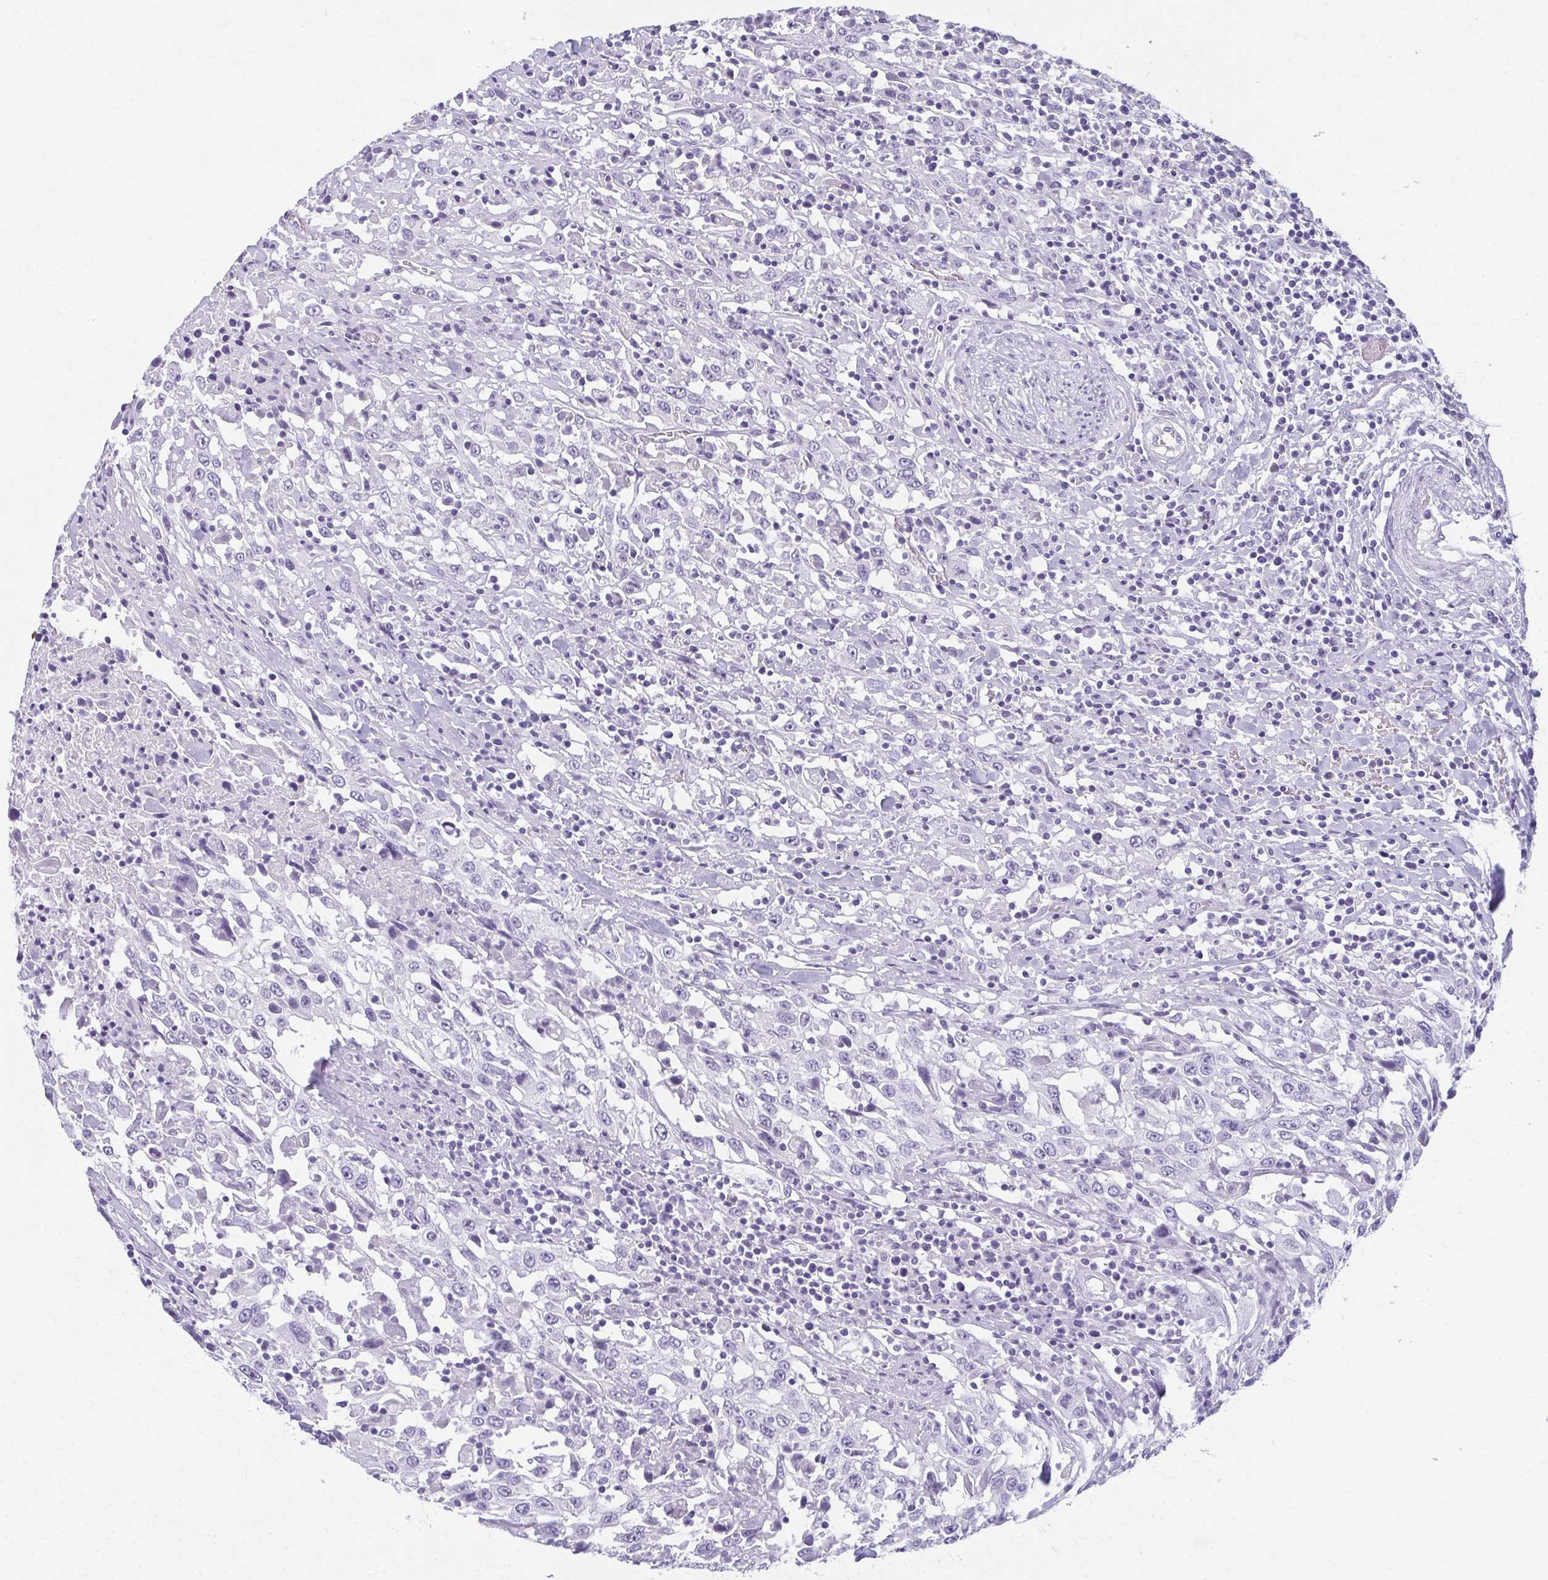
{"staining": {"intensity": "negative", "quantity": "none", "location": "none"}, "tissue": "urothelial cancer", "cell_type": "Tumor cells", "image_type": "cancer", "snomed": [{"axis": "morphology", "description": "Urothelial carcinoma, High grade"}, {"axis": "topography", "description": "Urinary bladder"}], "caption": "High power microscopy histopathology image of an immunohistochemistry (IHC) image of urothelial carcinoma (high-grade), revealing no significant staining in tumor cells.", "gene": "MOBP", "patient": {"sex": "male", "age": 61}}